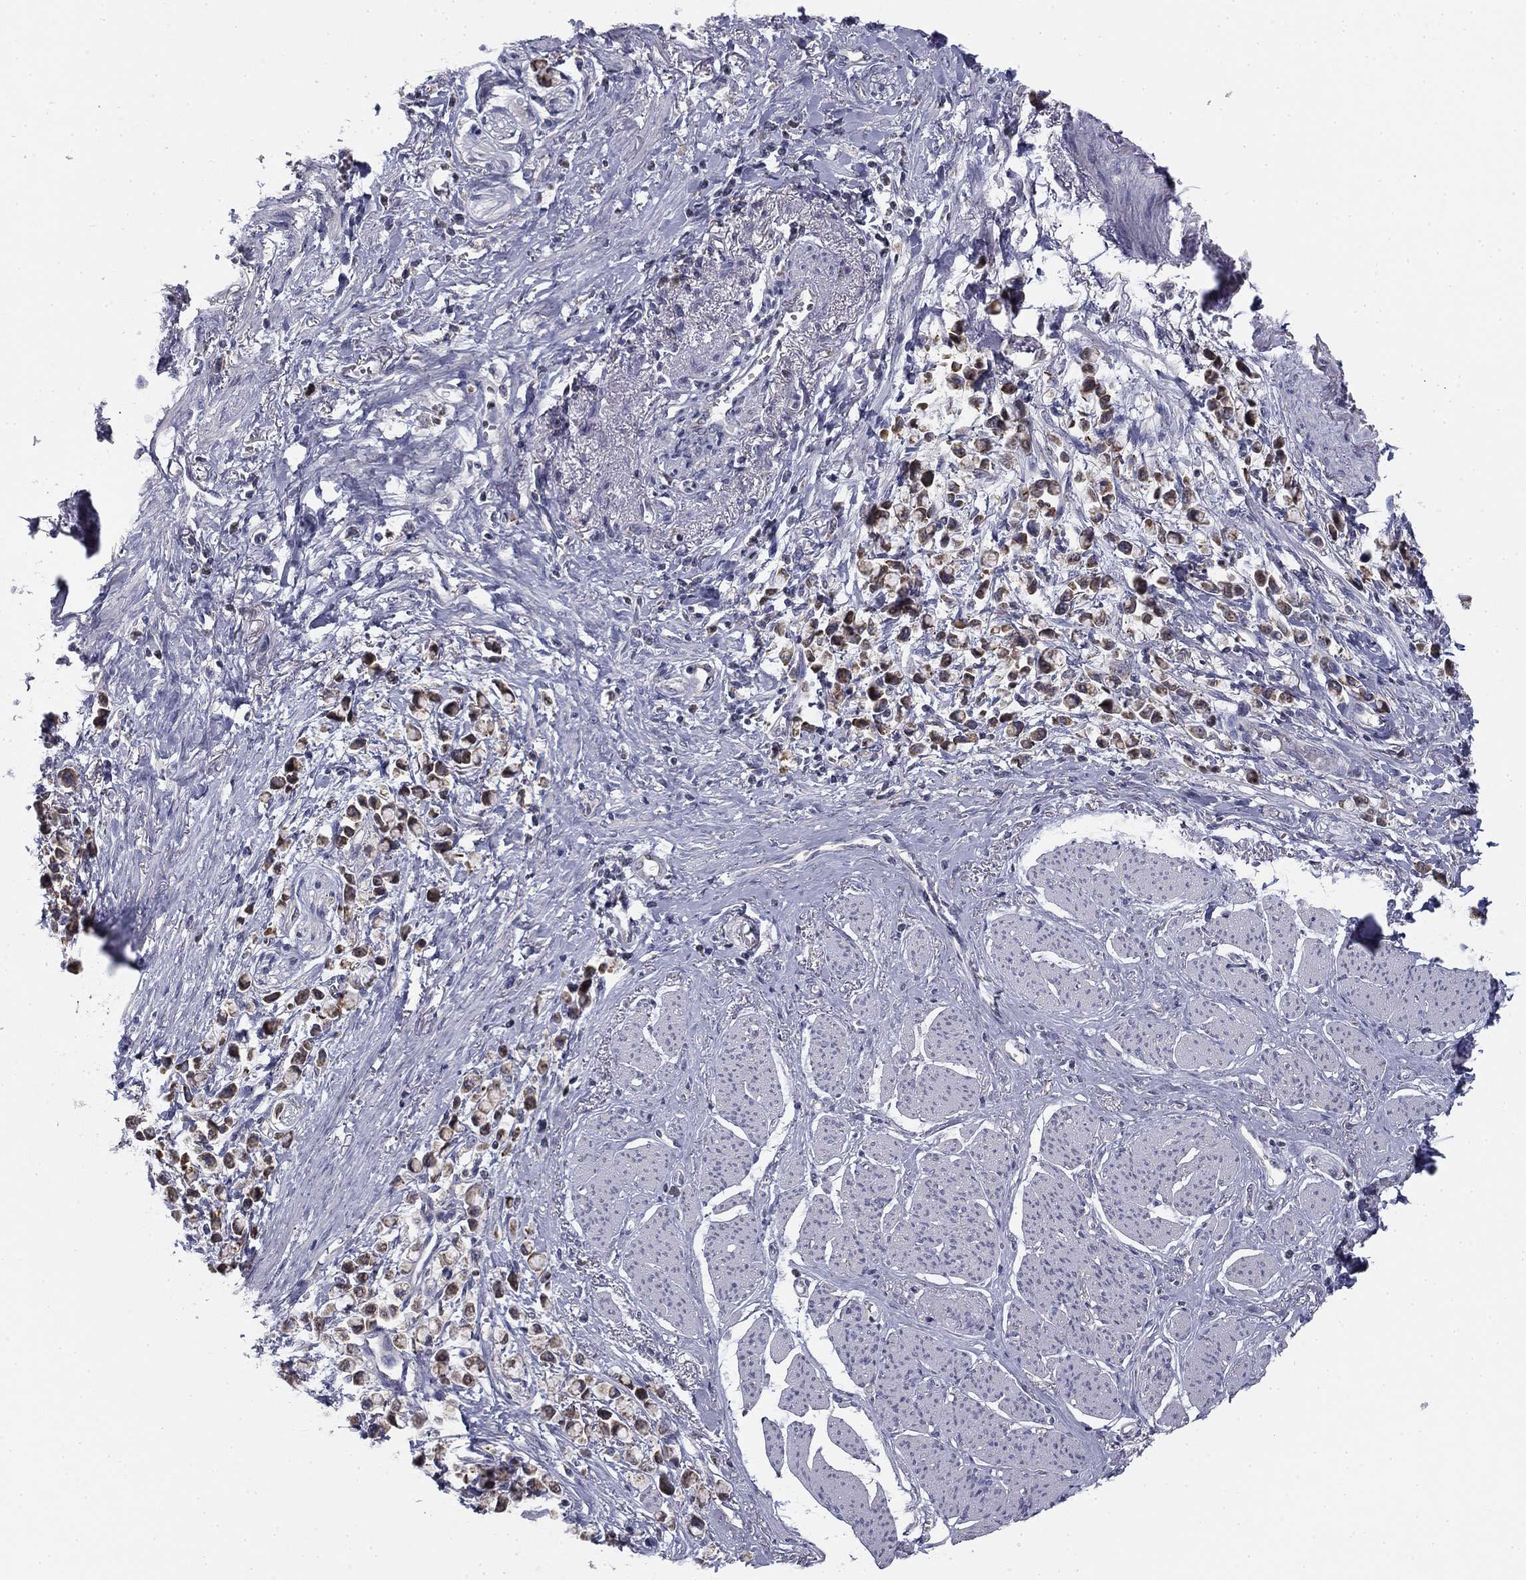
{"staining": {"intensity": "strong", "quantity": "25%-75%", "location": "cytoplasmic/membranous"}, "tissue": "stomach cancer", "cell_type": "Tumor cells", "image_type": "cancer", "snomed": [{"axis": "morphology", "description": "Adenocarcinoma, NOS"}, {"axis": "topography", "description": "Stomach"}], "caption": "A brown stain highlights strong cytoplasmic/membranous positivity of a protein in human stomach adenocarcinoma tumor cells.", "gene": "SLC2A9", "patient": {"sex": "female", "age": 81}}